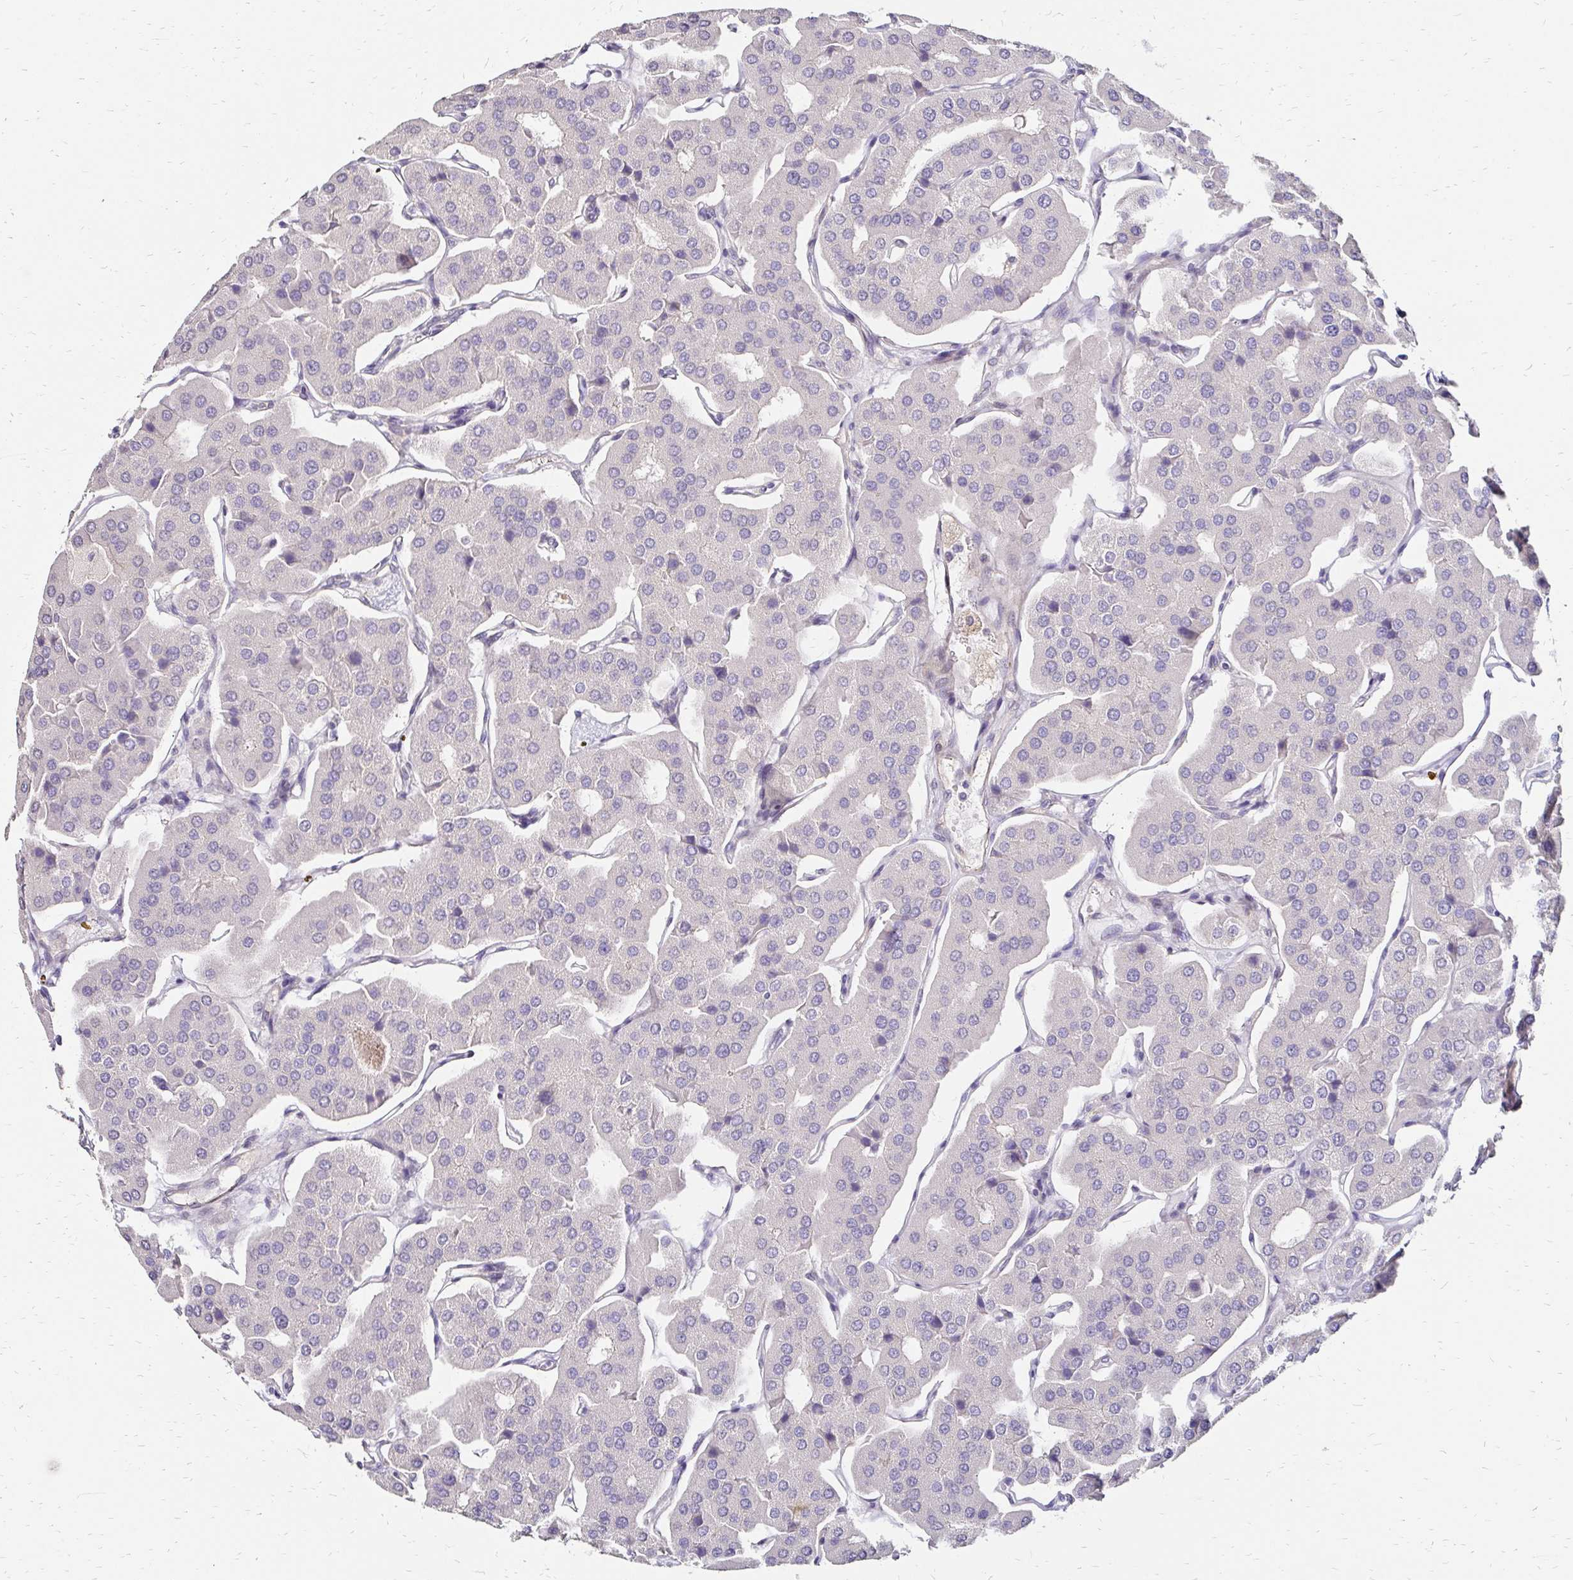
{"staining": {"intensity": "negative", "quantity": "none", "location": "none"}, "tissue": "parathyroid gland", "cell_type": "Glandular cells", "image_type": "normal", "snomed": [{"axis": "morphology", "description": "Normal tissue, NOS"}, {"axis": "morphology", "description": "Adenoma, NOS"}, {"axis": "topography", "description": "Parathyroid gland"}], "caption": "Immunohistochemistry of benign parathyroid gland shows no staining in glandular cells.", "gene": "PRIMA1", "patient": {"sex": "female", "age": 86}}